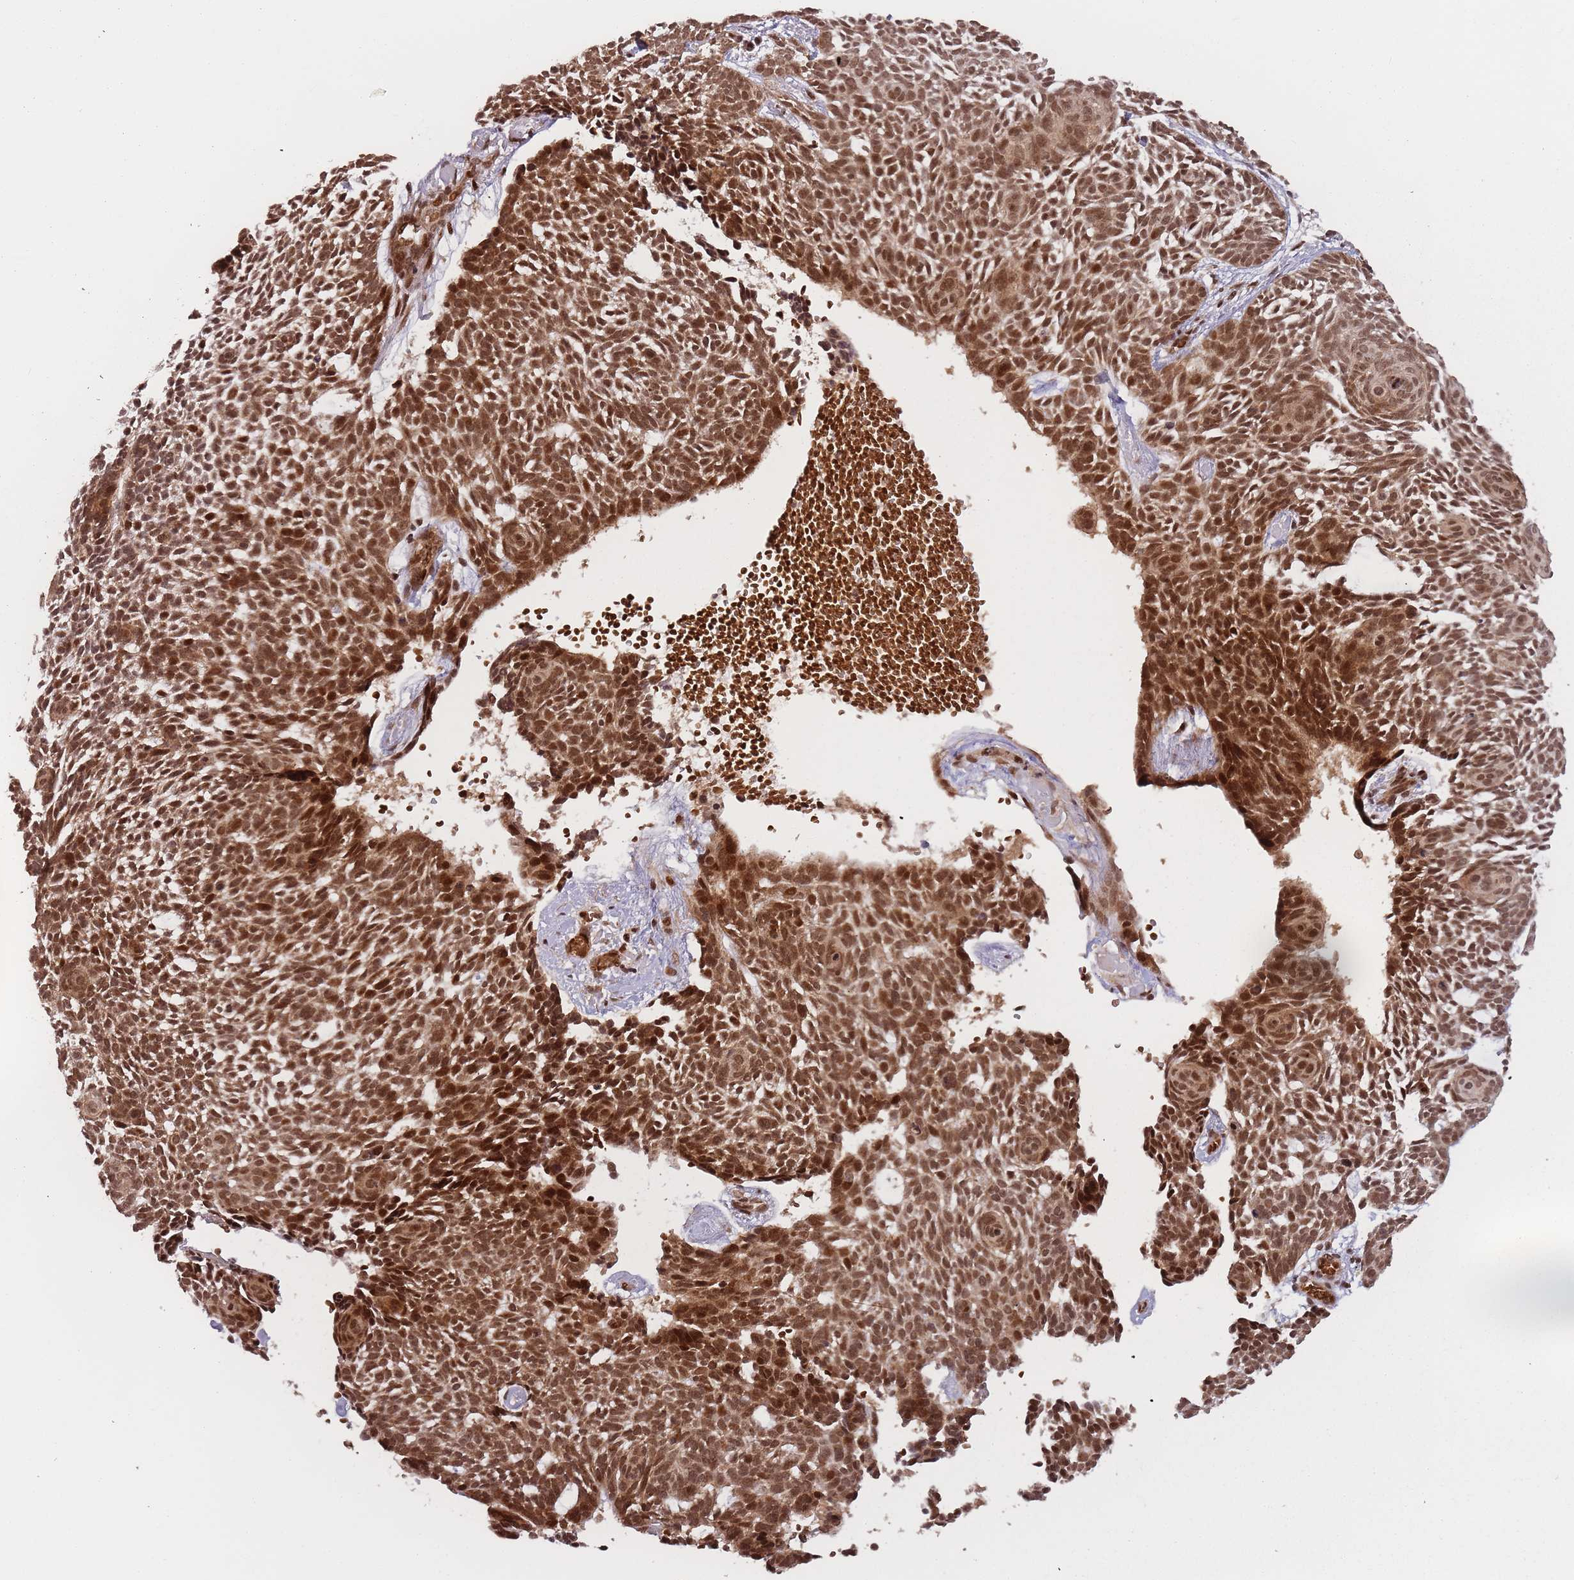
{"staining": {"intensity": "moderate", "quantity": ">75%", "location": "cytoplasmic/membranous,nuclear"}, "tissue": "skin cancer", "cell_type": "Tumor cells", "image_type": "cancer", "snomed": [{"axis": "morphology", "description": "Basal cell carcinoma"}, {"axis": "topography", "description": "Skin"}], "caption": "High-magnification brightfield microscopy of basal cell carcinoma (skin) stained with DAB (3,3'-diaminobenzidine) (brown) and counterstained with hematoxylin (blue). tumor cells exhibit moderate cytoplasmic/membranous and nuclear positivity is appreciated in approximately>75% of cells. The staining is performed using DAB (3,3'-diaminobenzidine) brown chromogen to label protein expression. The nuclei are counter-stained blue using hematoxylin.", "gene": "ZNF497", "patient": {"sex": "male", "age": 61}}